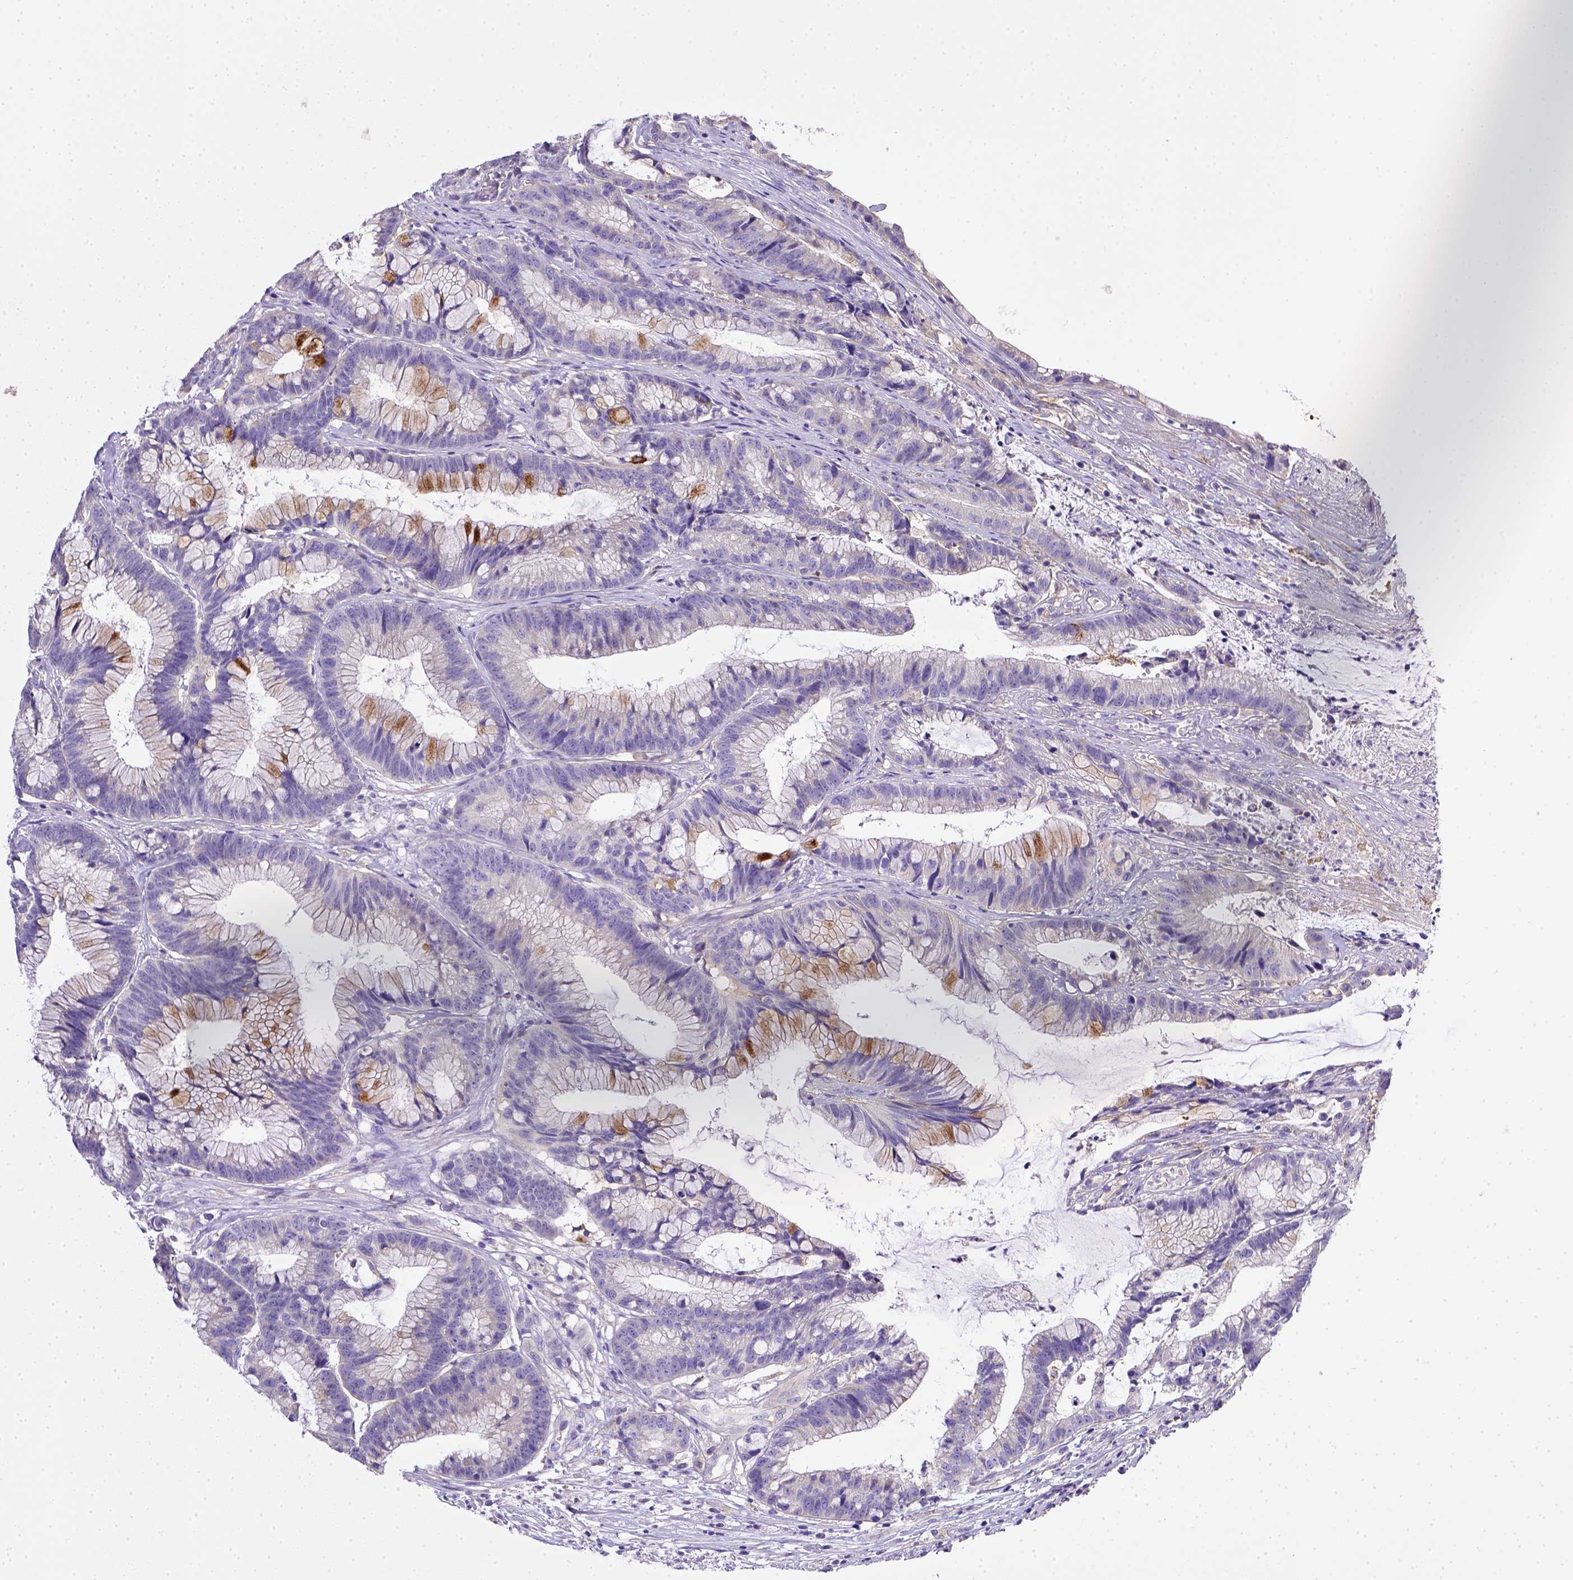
{"staining": {"intensity": "moderate", "quantity": "25%-75%", "location": "cytoplasmic/membranous"}, "tissue": "colorectal cancer", "cell_type": "Tumor cells", "image_type": "cancer", "snomed": [{"axis": "morphology", "description": "Adenocarcinoma, NOS"}, {"axis": "topography", "description": "Colon"}], "caption": "Approximately 25%-75% of tumor cells in colorectal adenocarcinoma show moderate cytoplasmic/membranous protein positivity as visualized by brown immunohistochemical staining.", "gene": "CD40", "patient": {"sex": "female", "age": 78}}